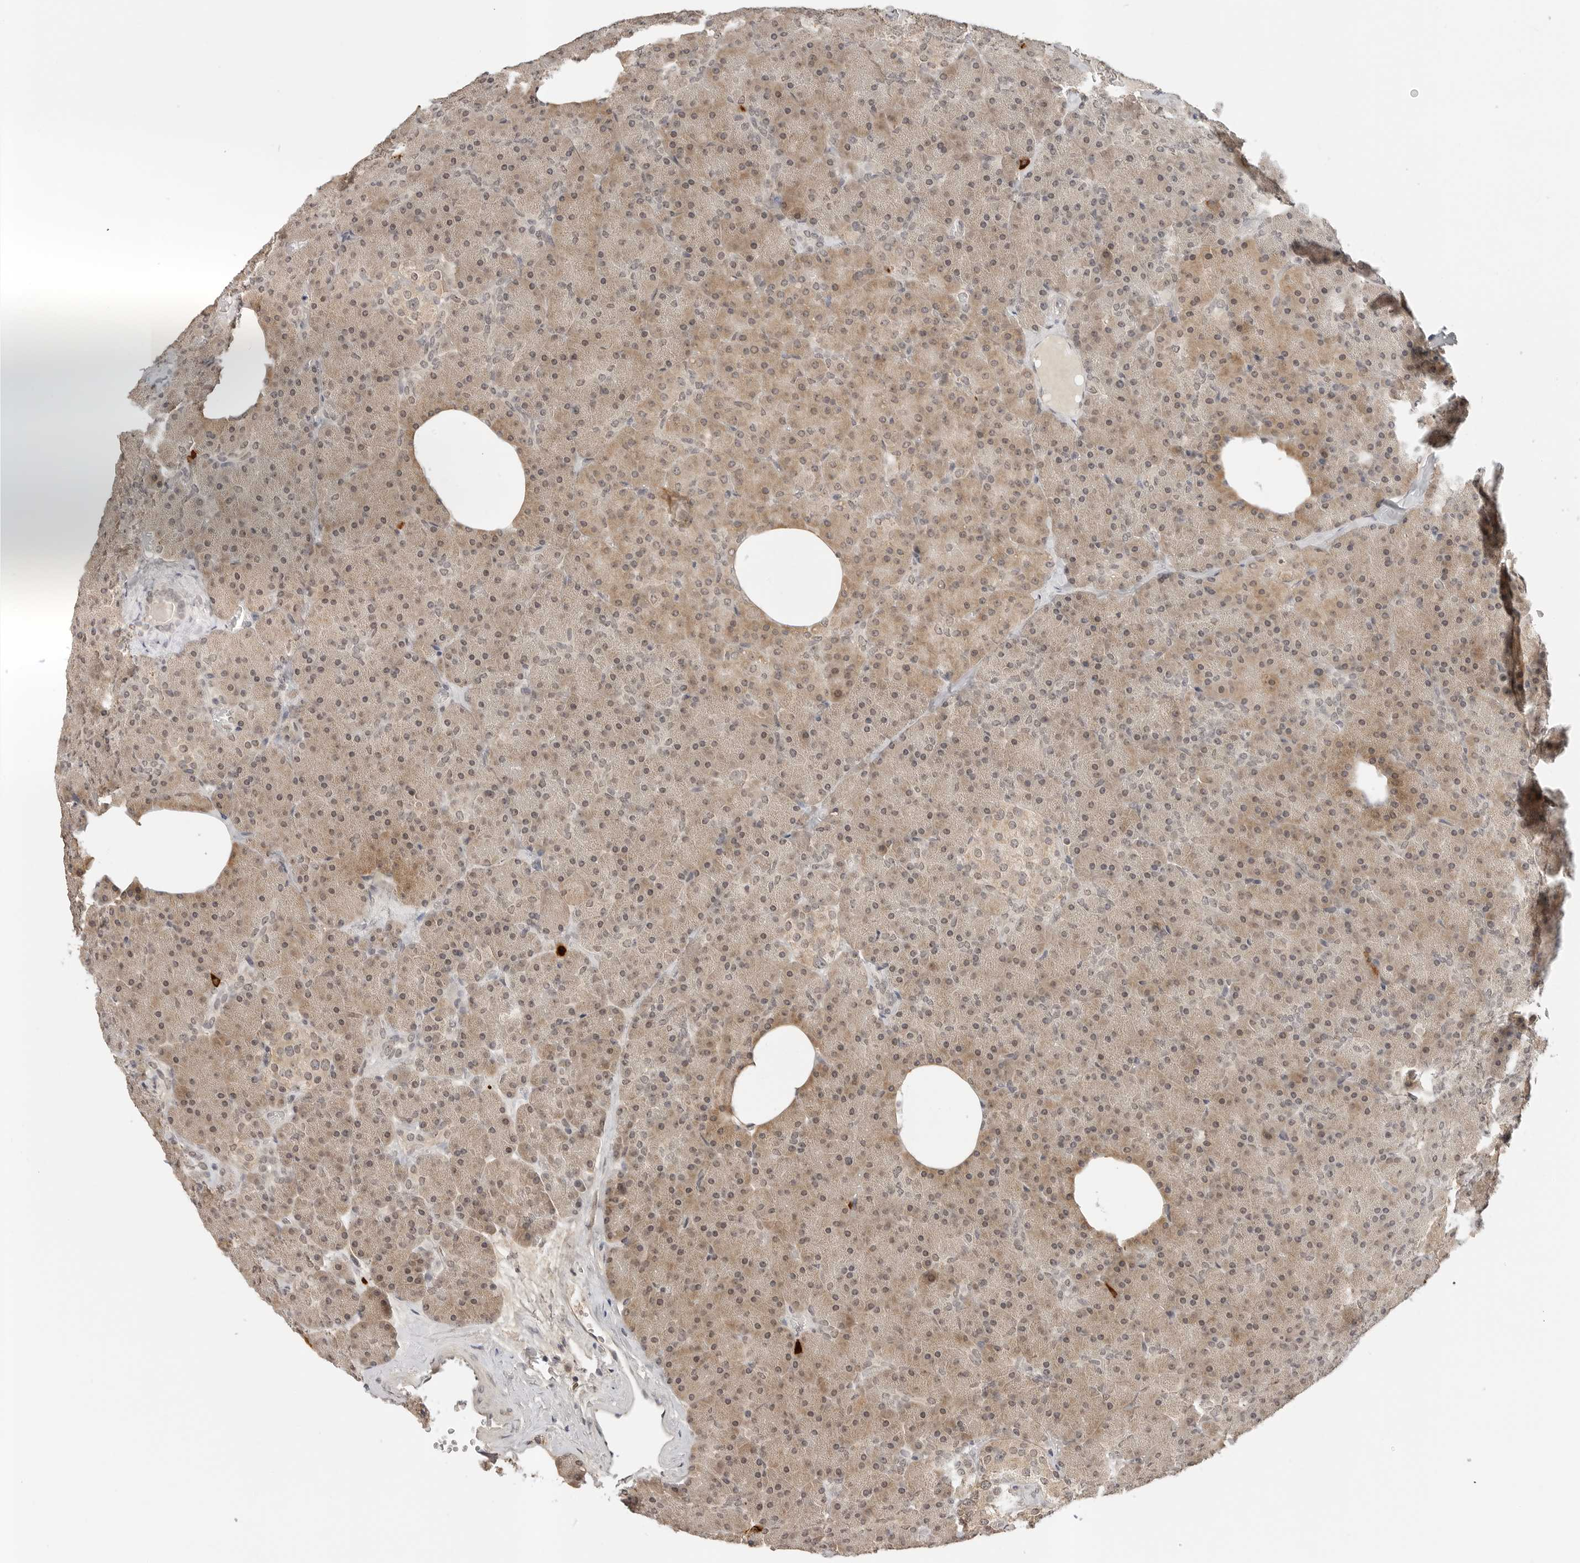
{"staining": {"intensity": "weak", "quantity": "25%-75%", "location": "cytoplasmic/membranous,nuclear"}, "tissue": "pancreas", "cell_type": "Exocrine glandular cells", "image_type": "normal", "snomed": [{"axis": "morphology", "description": "Normal tissue, NOS"}, {"axis": "morphology", "description": "Carcinoid, malignant, NOS"}, {"axis": "topography", "description": "Pancreas"}], "caption": "Immunohistochemical staining of normal pancreas reveals low levels of weak cytoplasmic/membranous,nuclear expression in approximately 25%-75% of exocrine glandular cells. (Brightfield microscopy of DAB IHC at high magnification).", "gene": "IL24", "patient": {"sex": "female", "age": 35}}